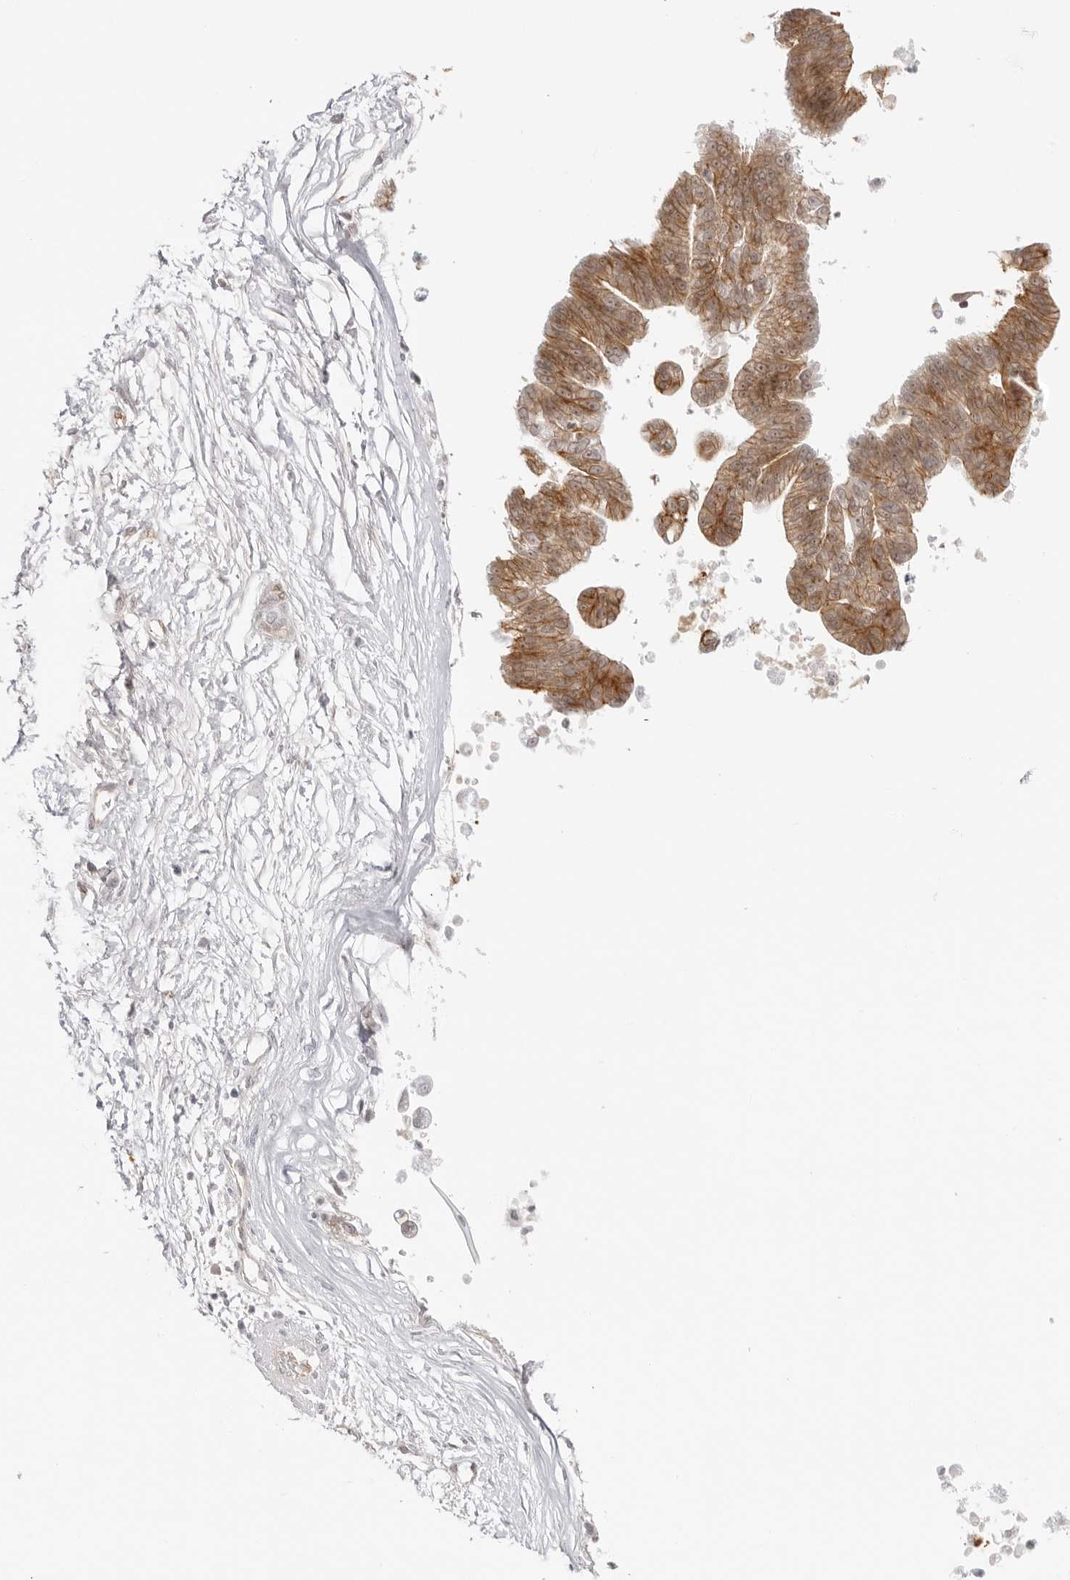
{"staining": {"intensity": "moderate", "quantity": "25%-75%", "location": "cytoplasmic/membranous"}, "tissue": "pancreatic cancer", "cell_type": "Tumor cells", "image_type": "cancer", "snomed": [{"axis": "morphology", "description": "Adenocarcinoma, NOS"}, {"axis": "topography", "description": "Pancreas"}], "caption": "The image shows staining of adenocarcinoma (pancreatic), revealing moderate cytoplasmic/membranous protein staining (brown color) within tumor cells.", "gene": "TRAPPC3", "patient": {"sex": "male", "age": 72}}